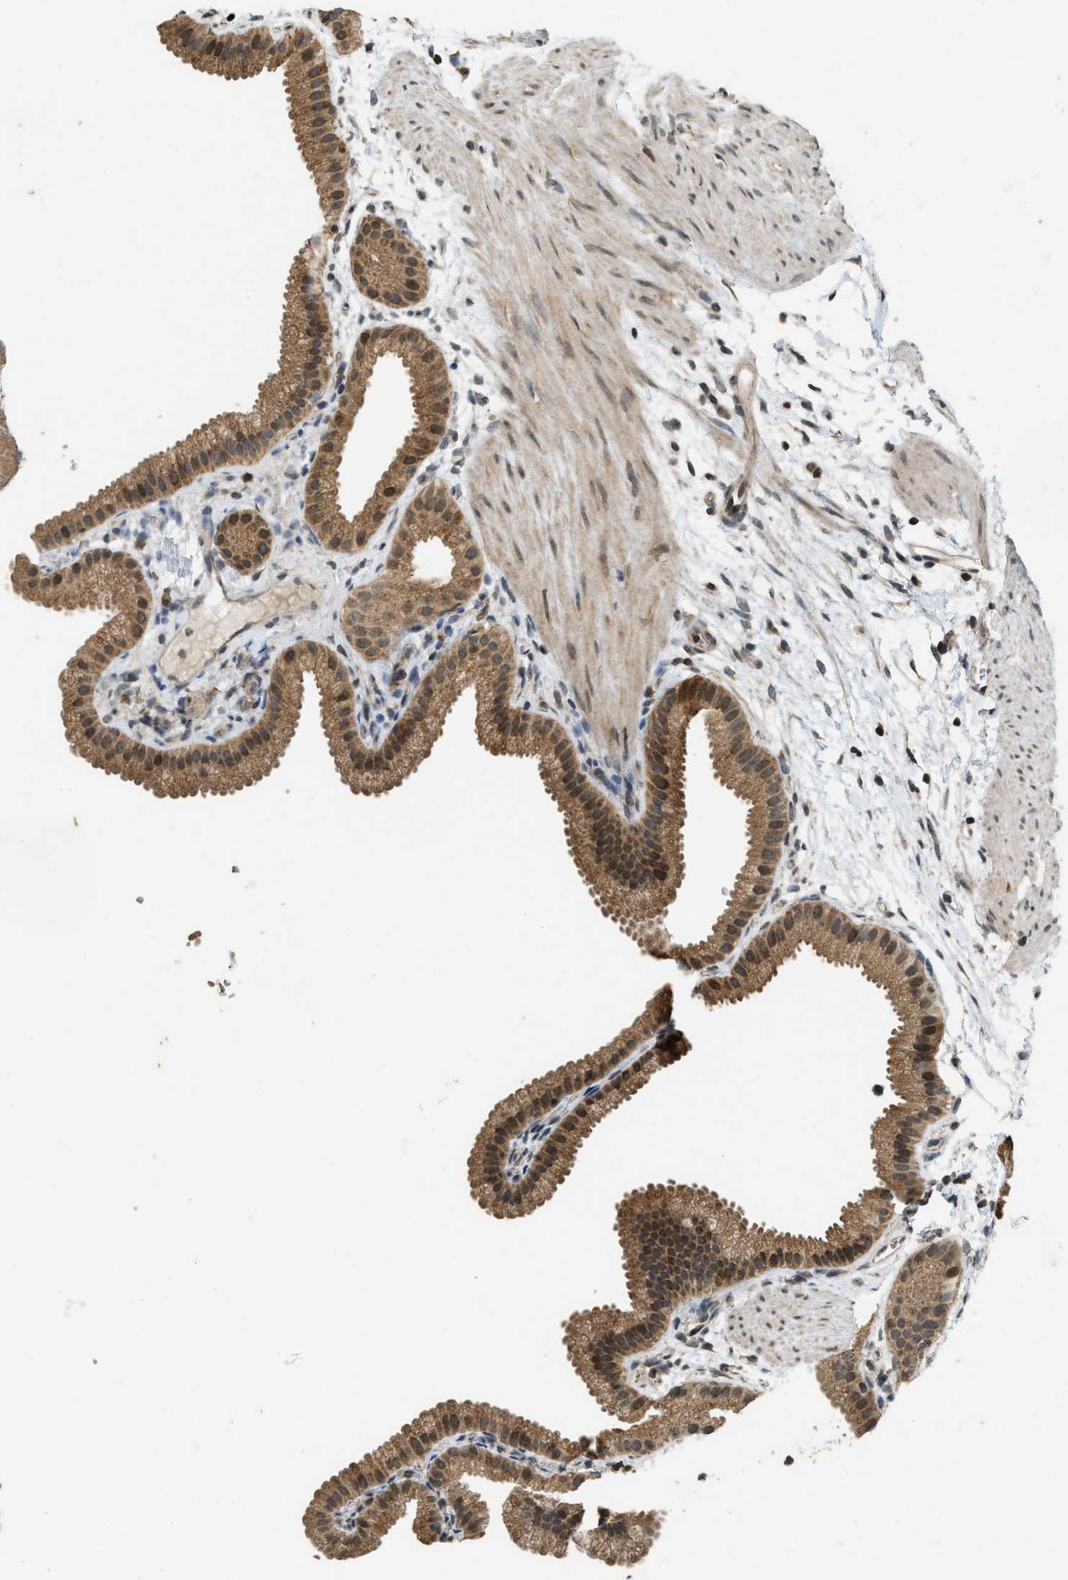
{"staining": {"intensity": "moderate", "quantity": ">75%", "location": "cytoplasmic/membranous,nuclear"}, "tissue": "gallbladder", "cell_type": "Glandular cells", "image_type": "normal", "snomed": [{"axis": "morphology", "description": "Normal tissue, NOS"}, {"axis": "topography", "description": "Gallbladder"}], "caption": "DAB immunohistochemical staining of benign human gallbladder reveals moderate cytoplasmic/membranous,nuclear protein expression in approximately >75% of glandular cells.", "gene": "SIAH1", "patient": {"sex": "female", "age": 64}}